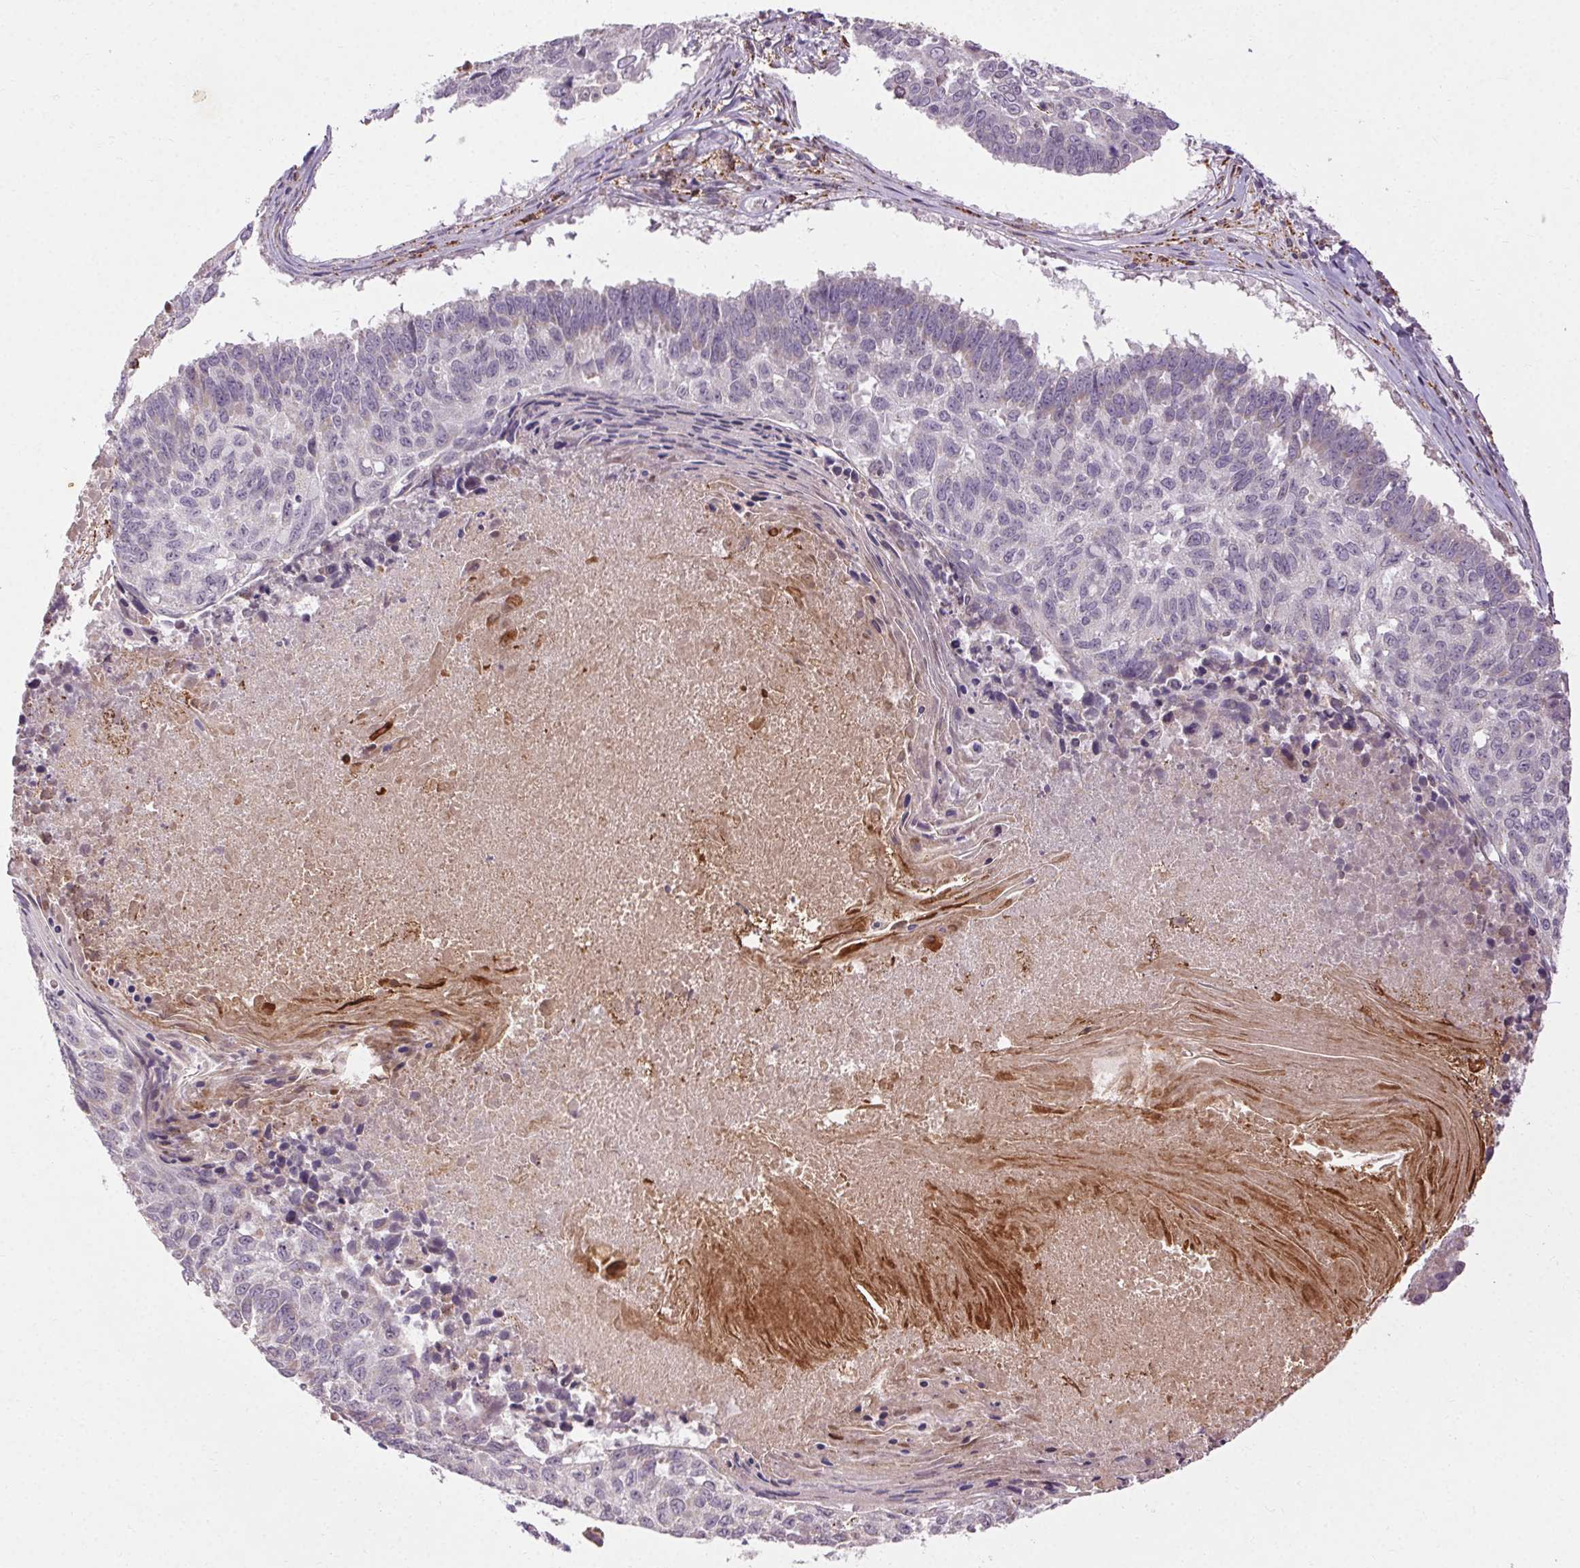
{"staining": {"intensity": "negative", "quantity": "none", "location": "none"}, "tissue": "lung cancer", "cell_type": "Tumor cells", "image_type": "cancer", "snomed": [{"axis": "morphology", "description": "Squamous cell carcinoma, NOS"}, {"axis": "topography", "description": "Lung"}], "caption": "Histopathology image shows no protein expression in tumor cells of squamous cell carcinoma (lung) tissue. The staining was performed using DAB (3,3'-diaminobenzidine) to visualize the protein expression in brown, while the nuclei were stained in blue with hematoxylin (Magnification: 20x).", "gene": "REP15", "patient": {"sex": "male", "age": 73}}